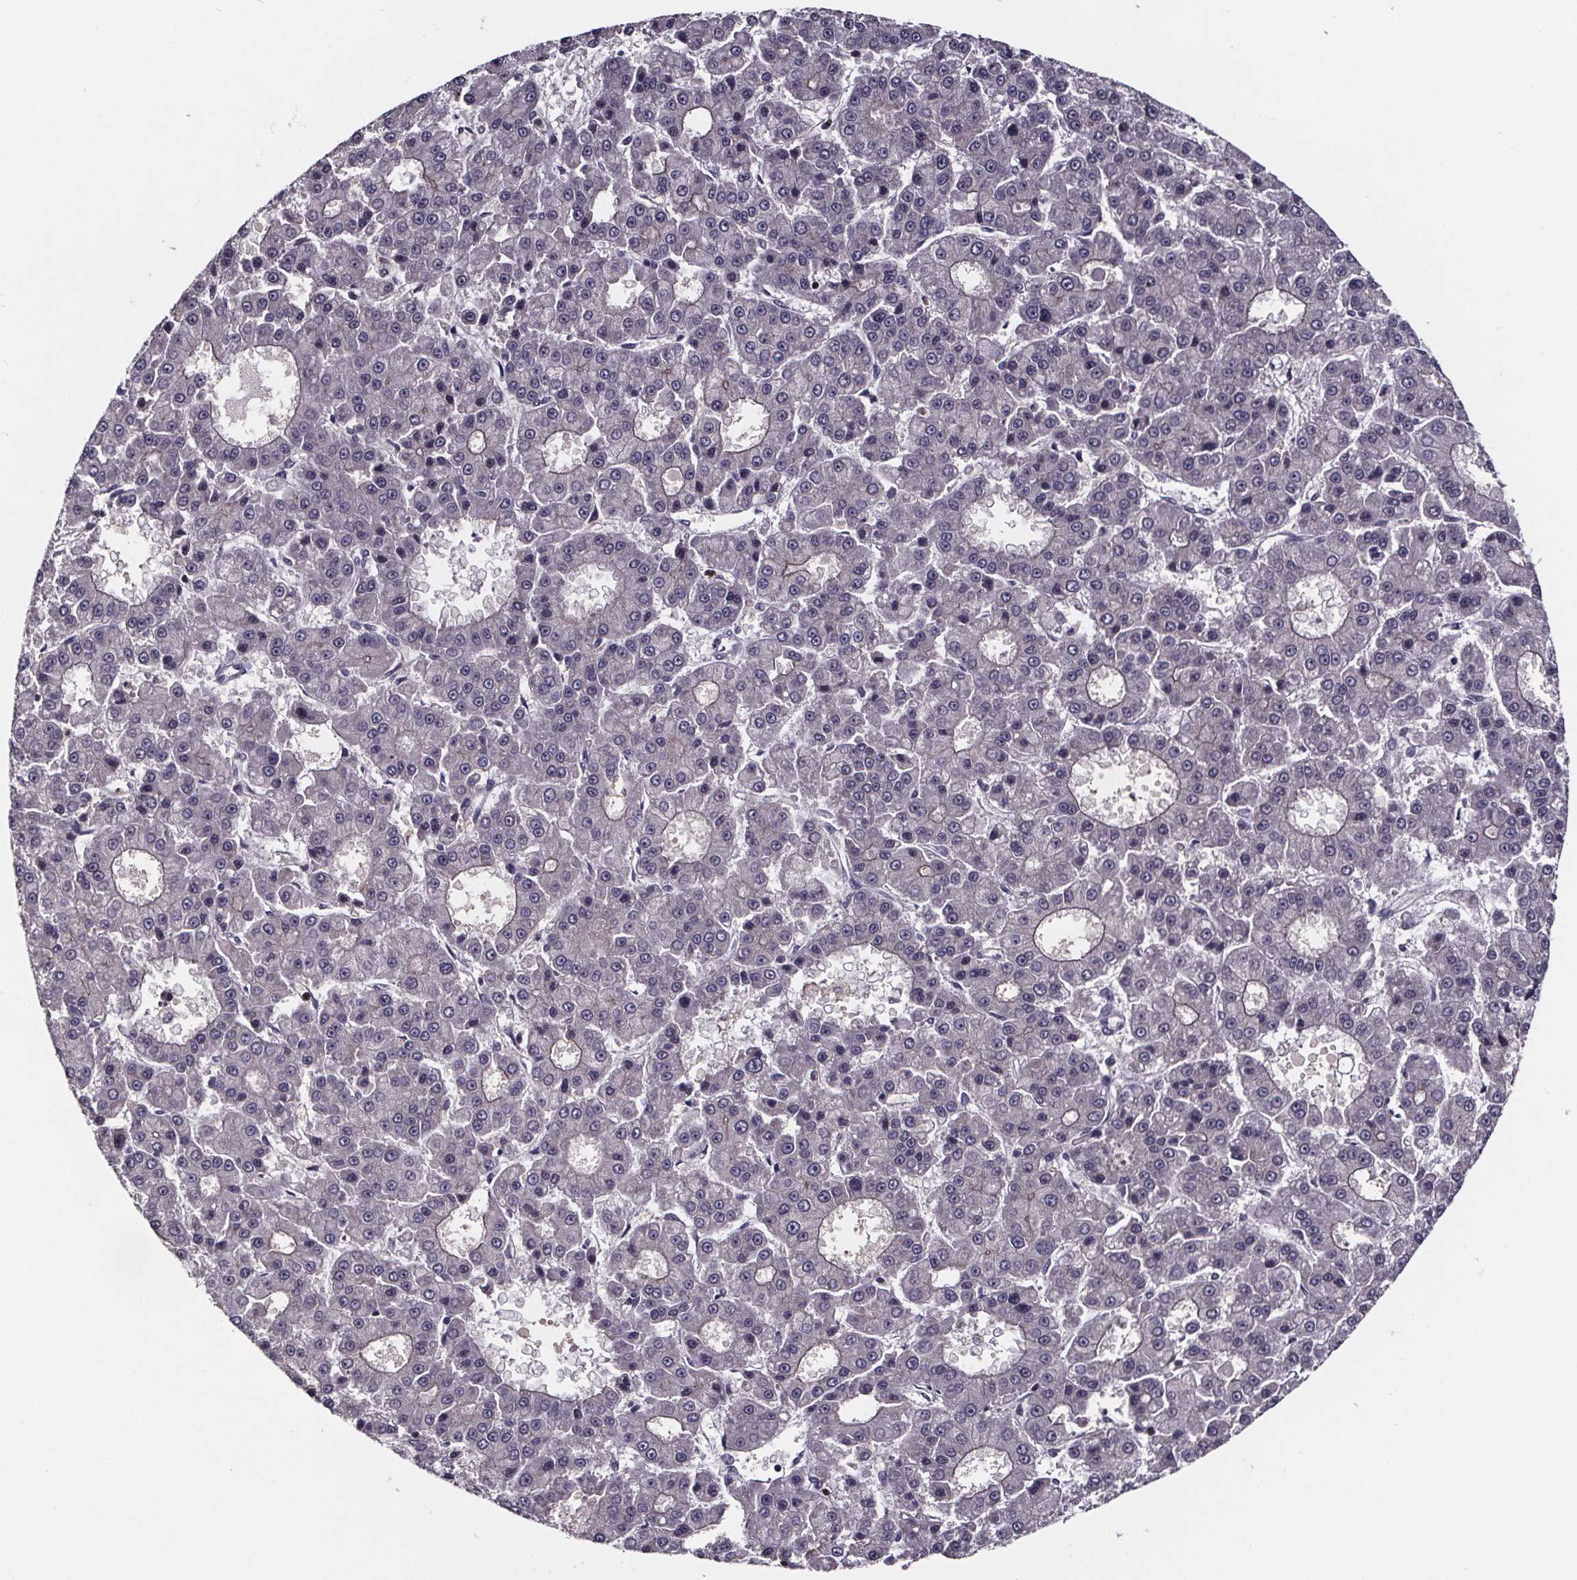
{"staining": {"intensity": "negative", "quantity": "none", "location": "none"}, "tissue": "liver cancer", "cell_type": "Tumor cells", "image_type": "cancer", "snomed": [{"axis": "morphology", "description": "Carcinoma, Hepatocellular, NOS"}, {"axis": "topography", "description": "Liver"}], "caption": "Immunohistochemical staining of human hepatocellular carcinoma (liver) displays no significant positivity in tumor cells.", "gene": "SMIM1", "patient": {"sex": "male", "age": 70}}